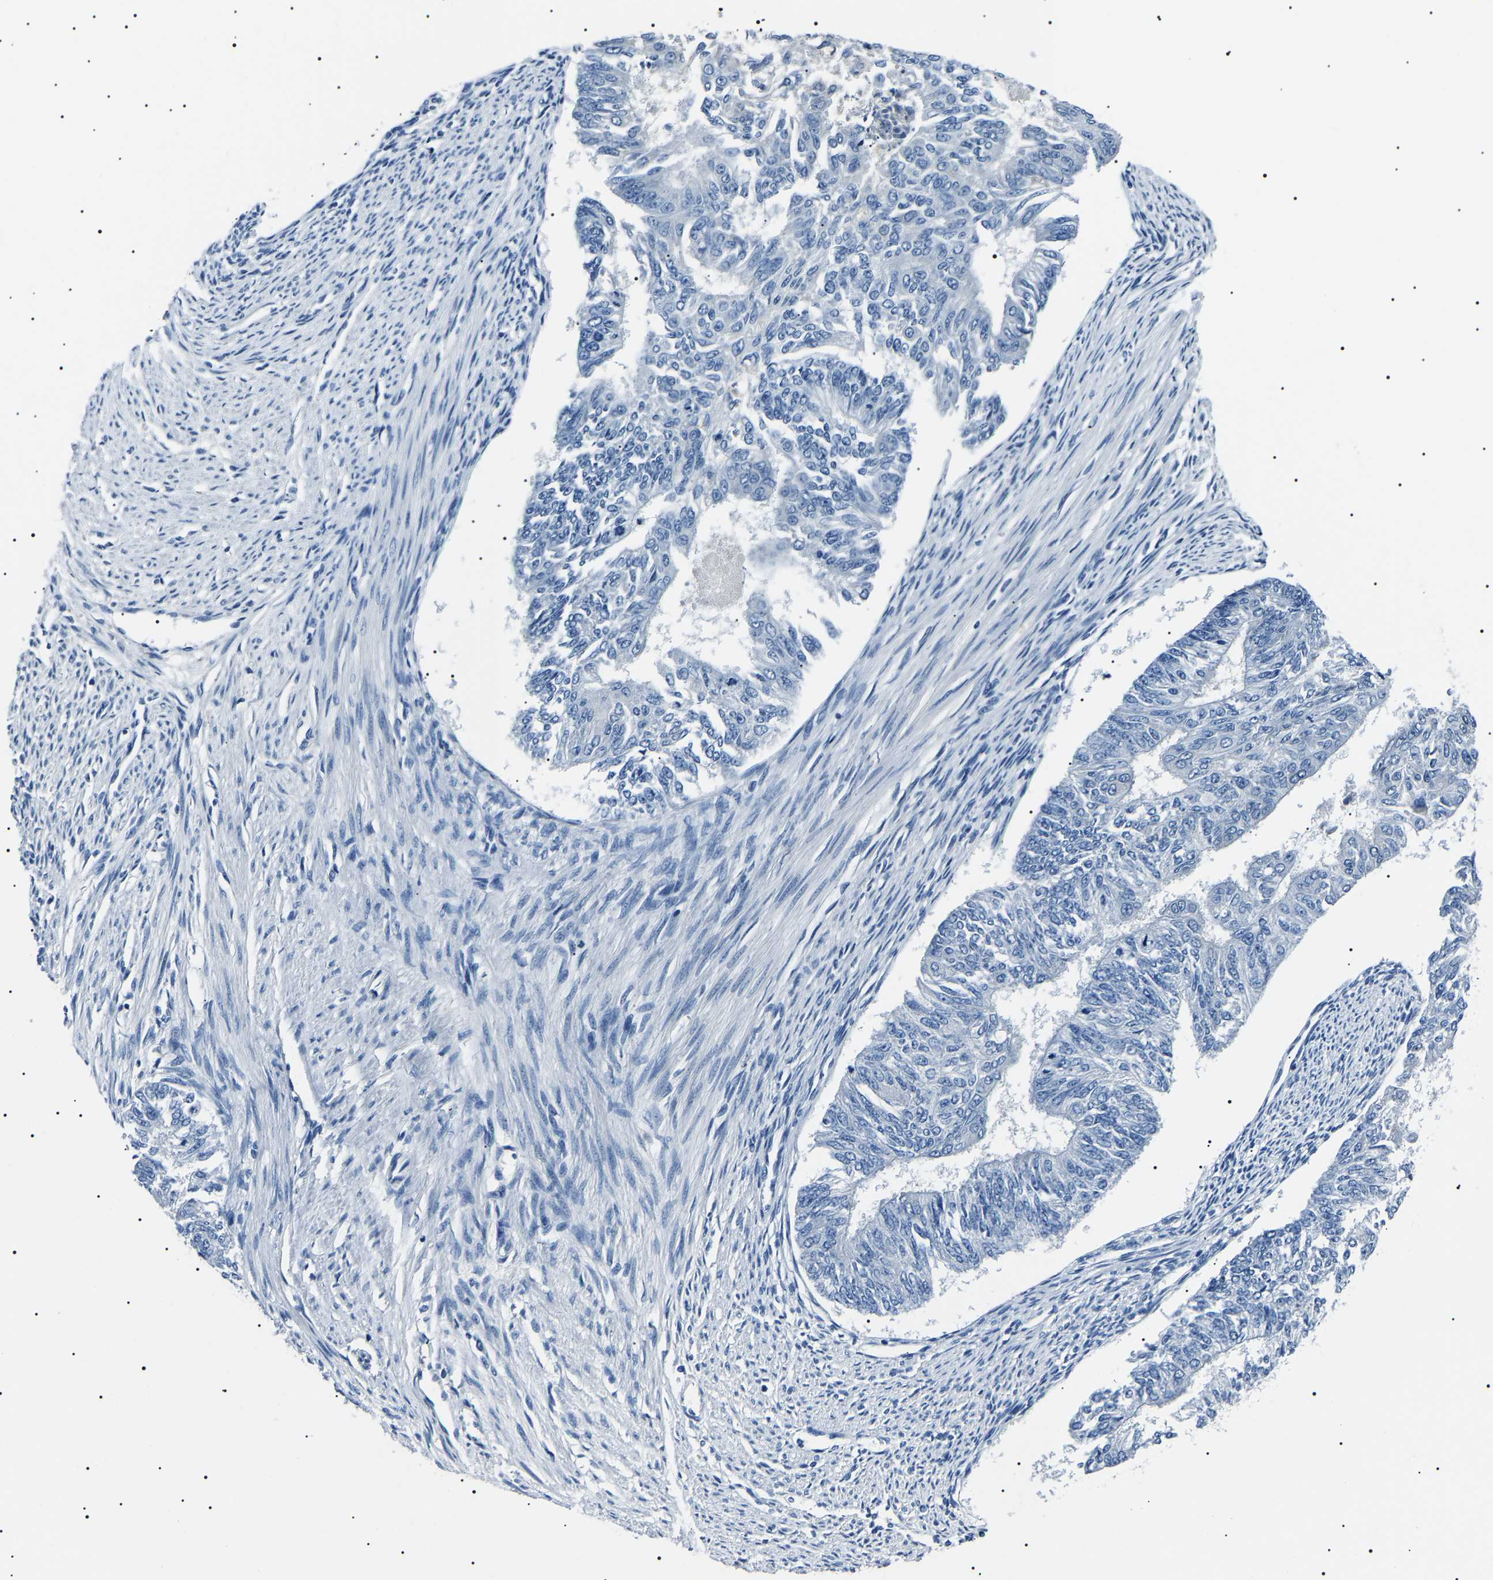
{"staining": {"intensity": "negative", "quantity": "none", "location": "none"}, "tissue": "endometrial cancer", "cell_type": "Tumor cells", "image_type": "cancer", "snomed": [{"axis": "morphology", "description": "Adenocarcinoma, NOS"}, {"axis": "topography", "description": "Endometrium"}], "caption": "An IHC histopathology image of endometrial cancer is shown. There is no staining in tumor cells of endometrial cancer.", "gene": "KLK15", "patient": {"sex": "female", "age": 32}}